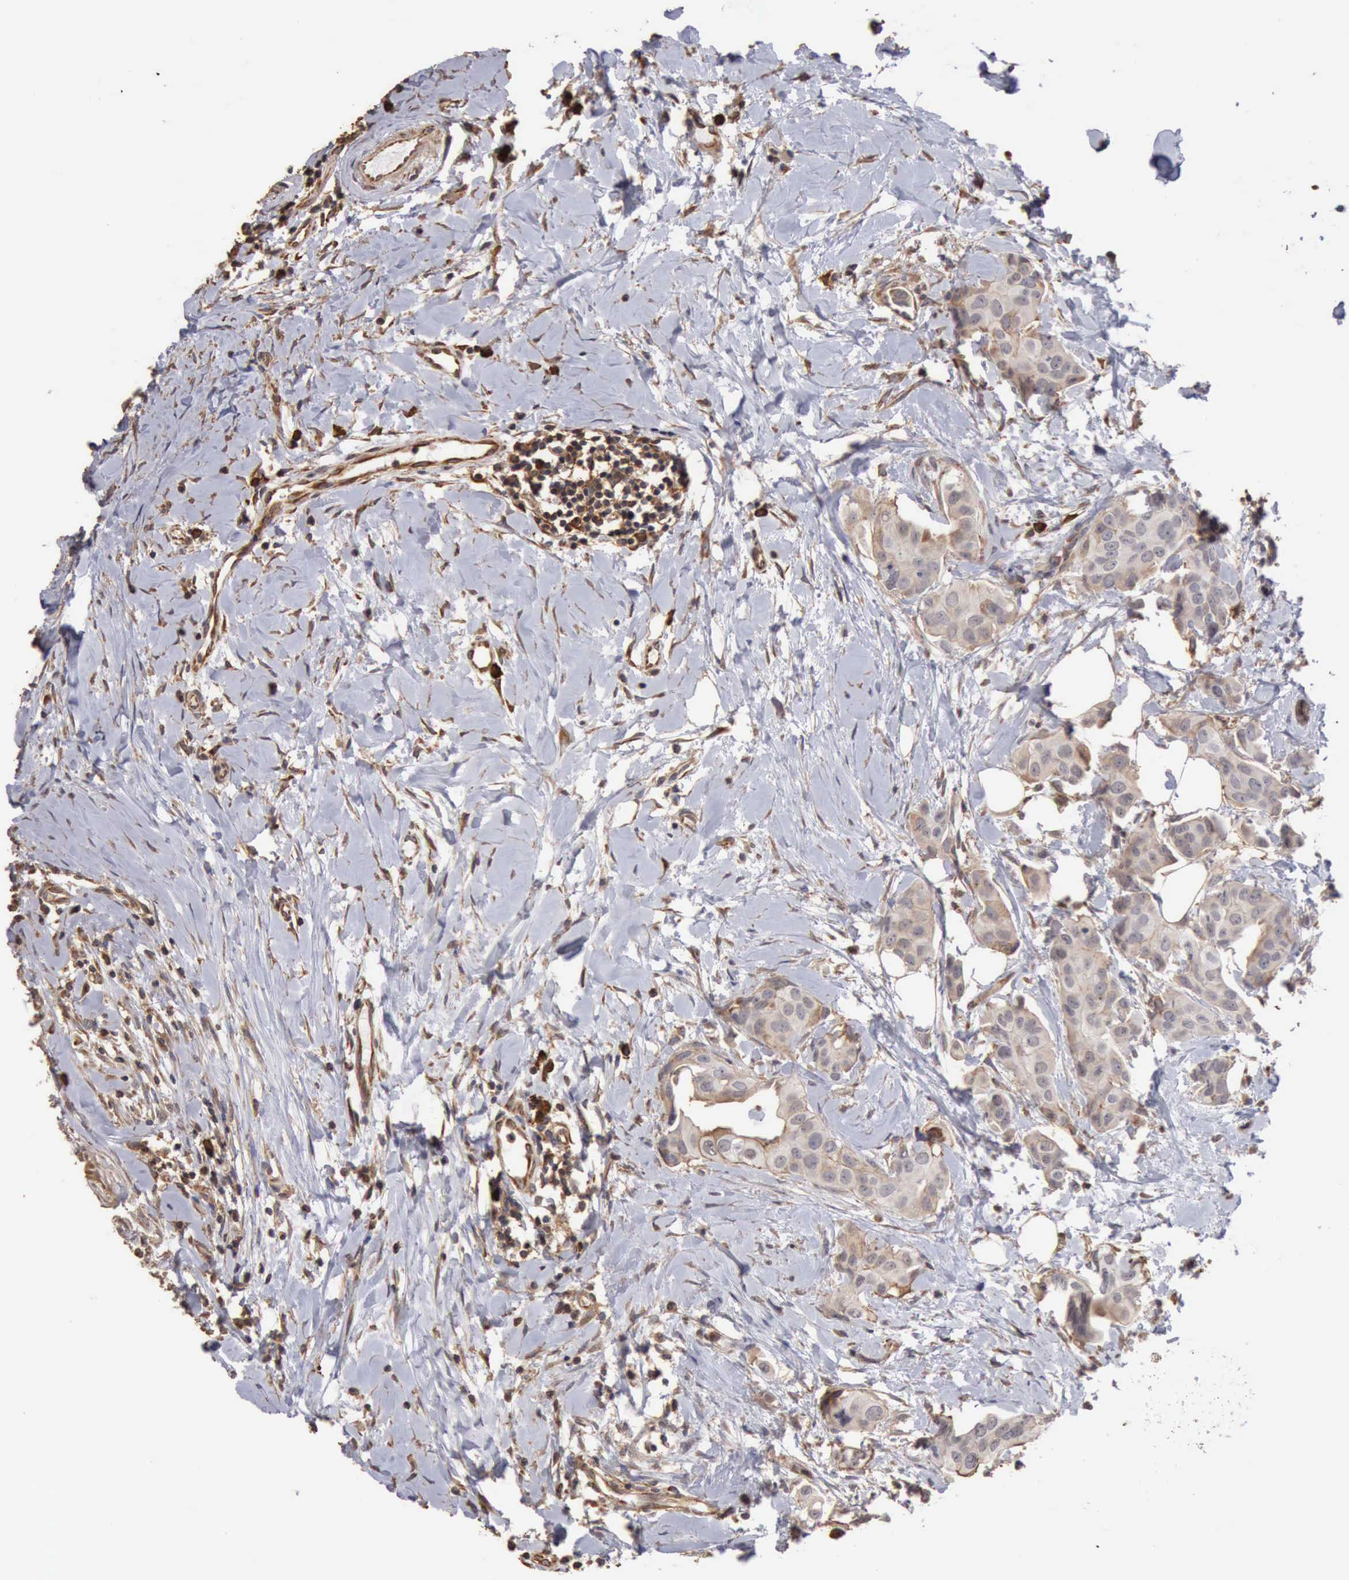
{"staining": {"intensity": "weak", "quantity": "25%-75%", "location": "cytoplasmic/membranous"}, "tissue": "breast cancer", "cell_type": "Tumor cells", "image_type": "cancer", "snomed": [{"axis": "morphology", "description": "Duct carcinoma"}, {"axis": "topography", "description": "Breast"}], "caption": "This is a histology image of IHC staining of breast cancer, which shows weak expression in the cytoplasmic/membranous of tumor cells.", "gene": "GPR101", "patient": {"sex": "female", "age": 40}}